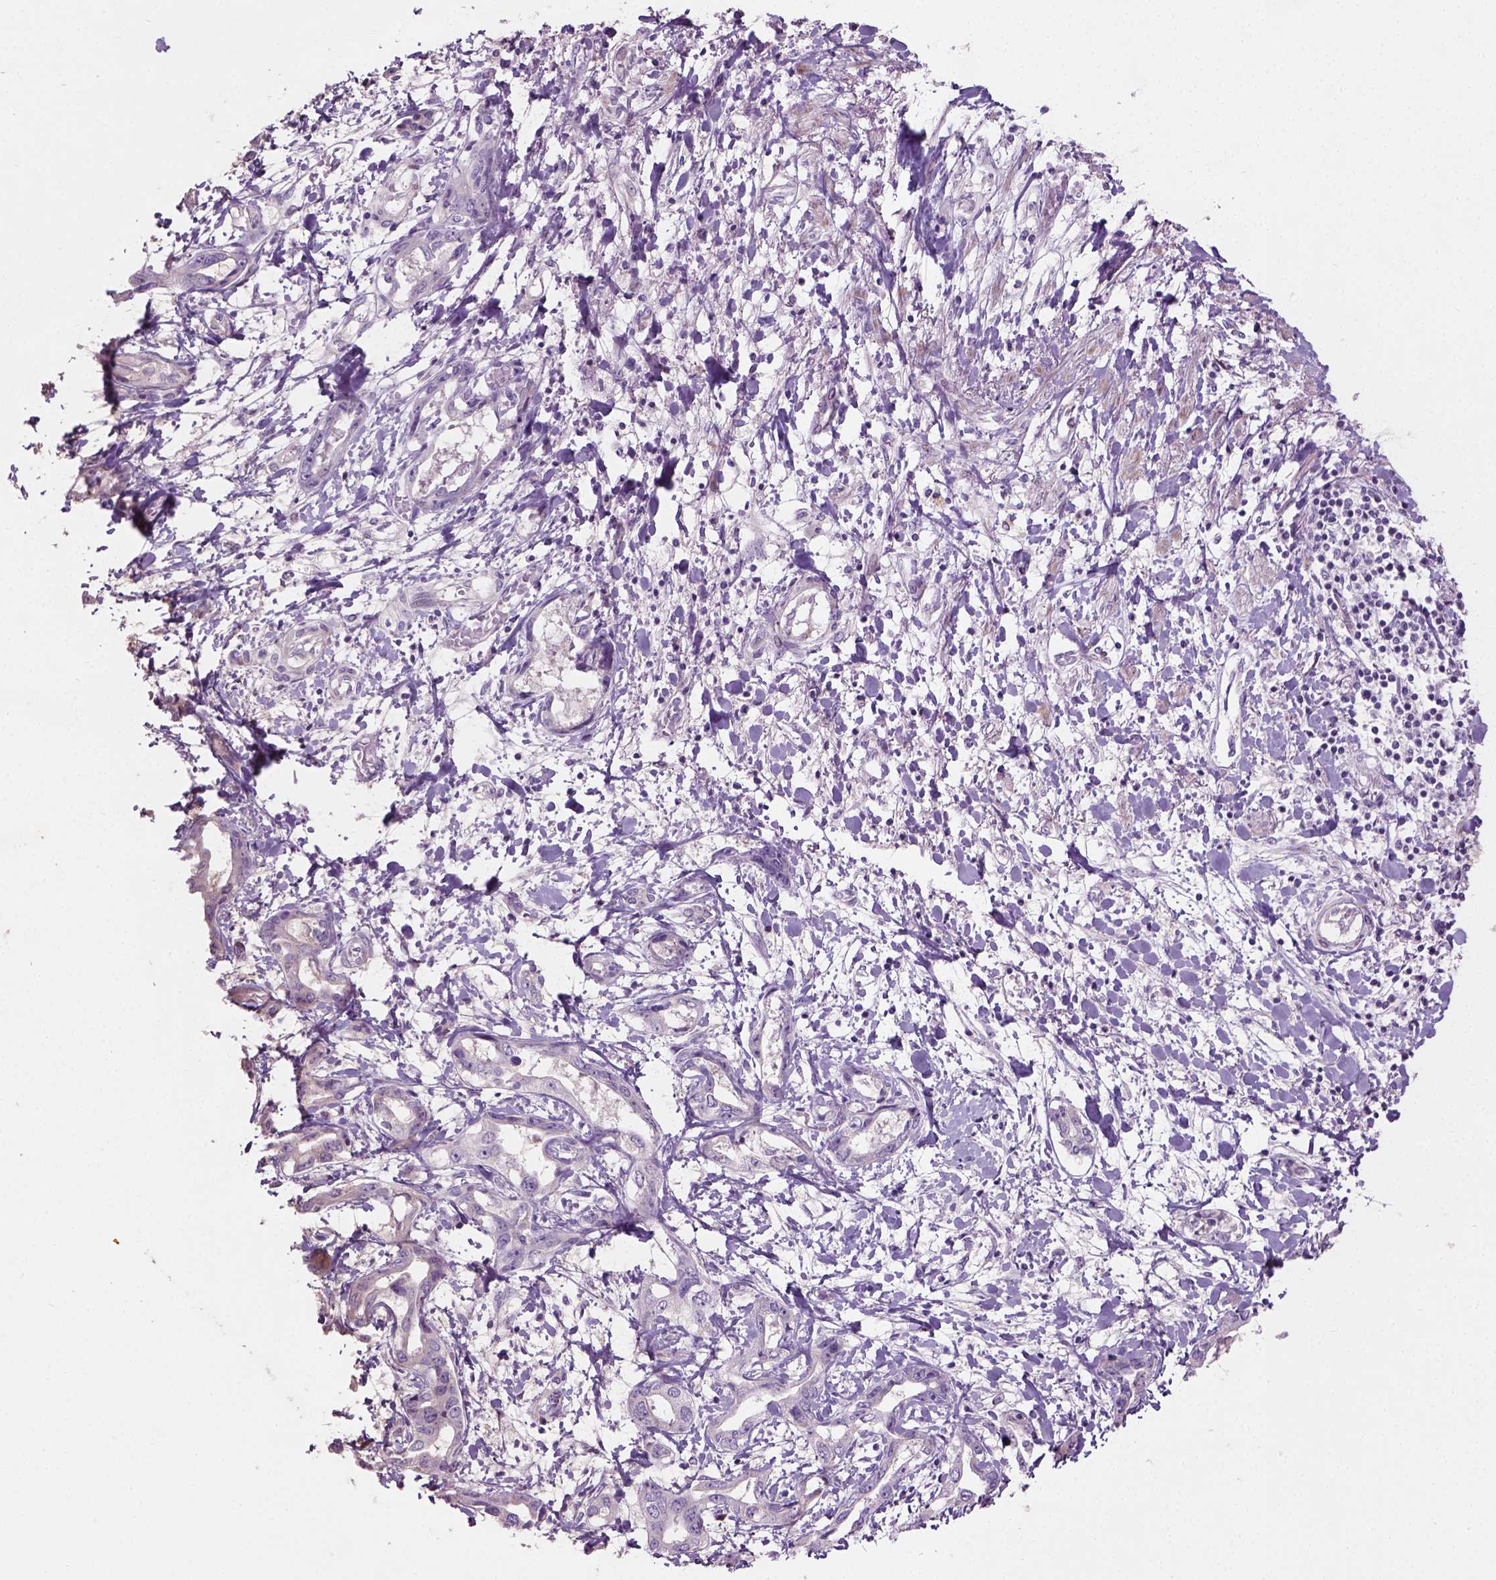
{"staining": {"intensity": "negative", "quantity": "none", "location": "none"}, "tissue": "liver cancer", "cell_type": "Tumor cells", "image_type": "cancer", "snomed": [{"axis": "morphology", "description": "Cholangiocarcinoma"}, {"axis": "topography", "description": "Liver"}], "caption": "Cholangiocarcinoma (liver) was stained to show a protein in brown. There is no significant positivity in tumor cells.", "gene": "PKP3", "patient": {"sex": "male", "age": 59}}